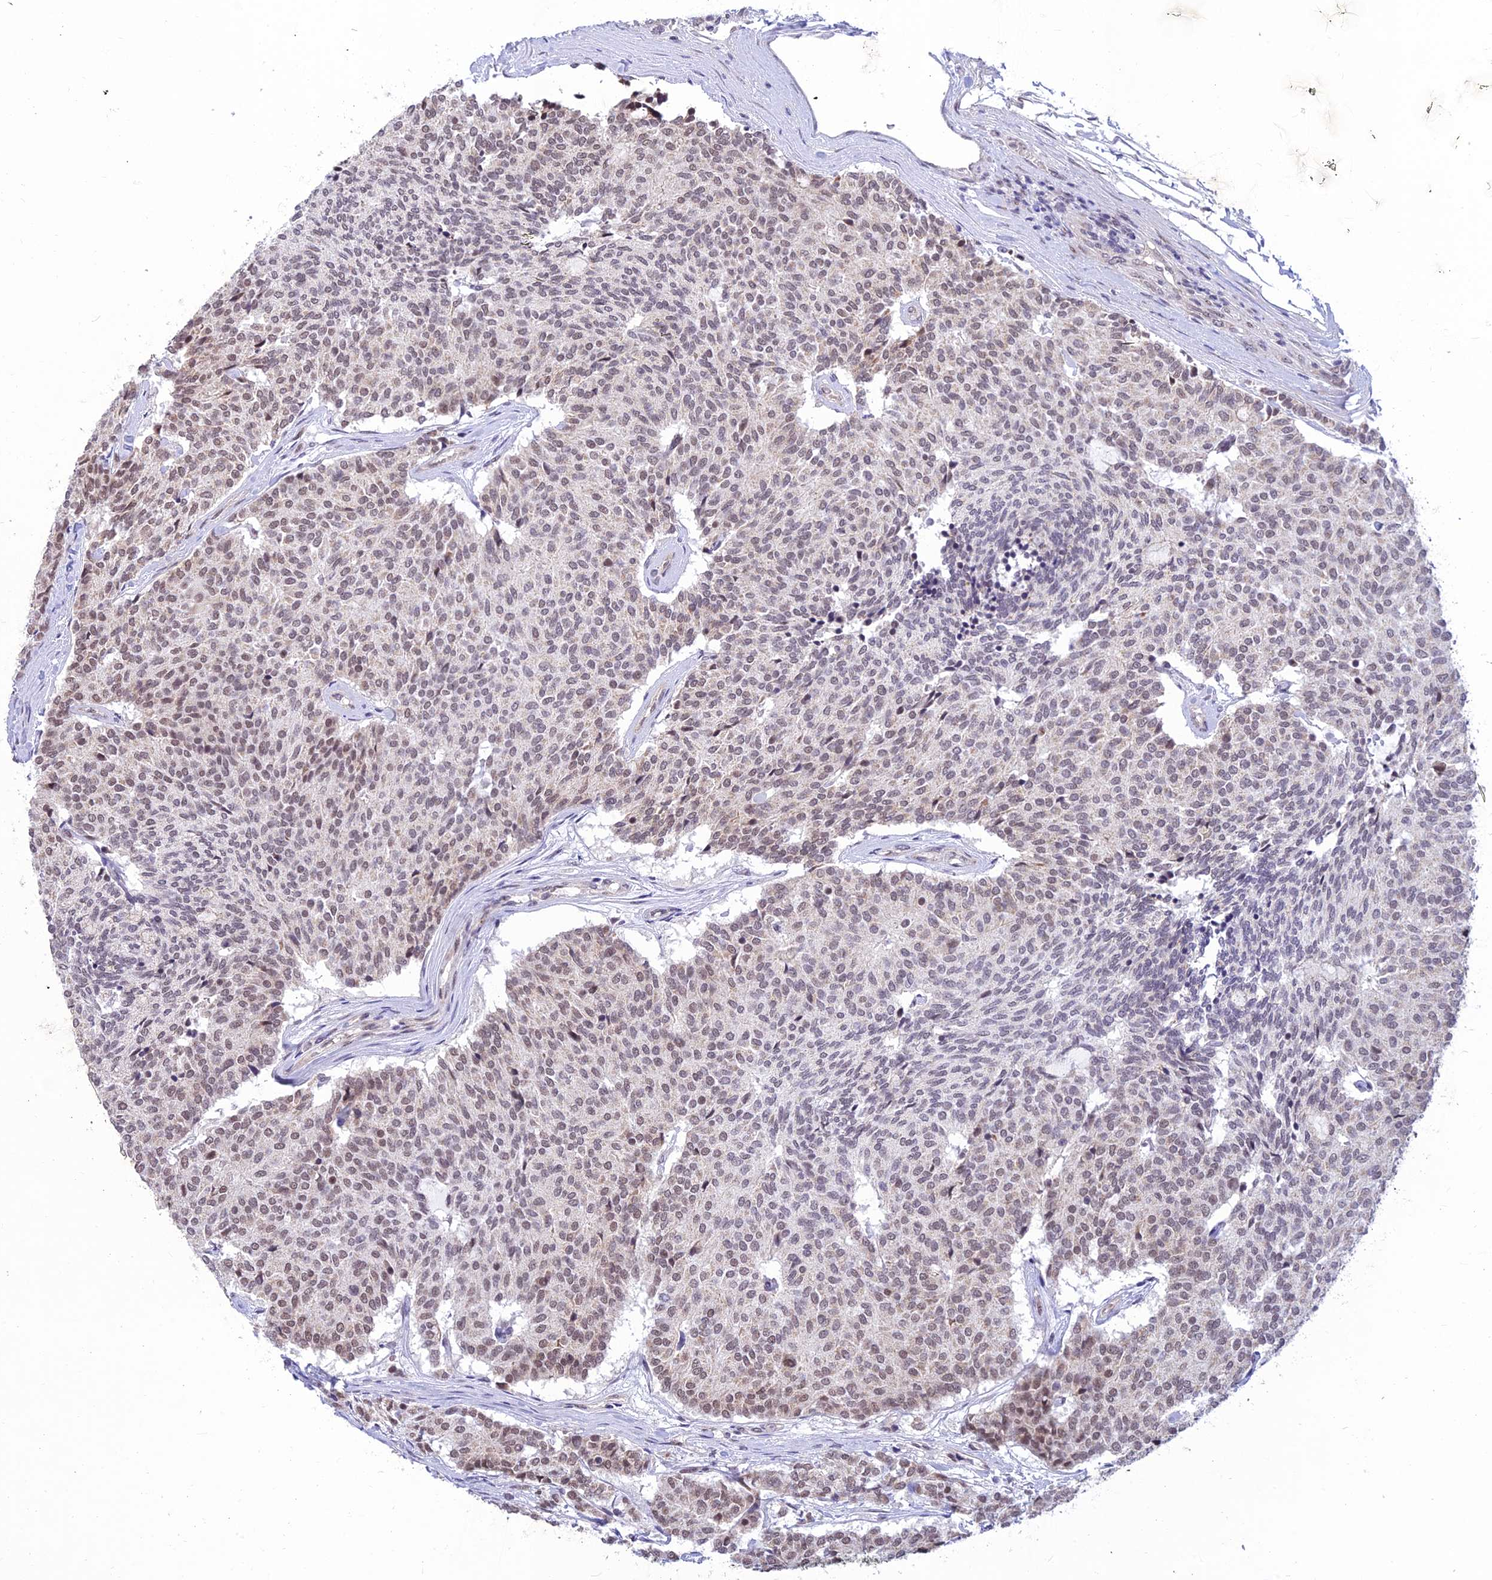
{"staining": {"intensity": "weak", "quantity": ">75%", "location": "nuclear"}, "tissue": "carcinoid", "cell_type": "Tumor cells", "image_type": "cancer", "snomed": [{"axis": "morphology", "description": "Carcinoid, malignant, NOS"}, {"axis": "topography", "description": "Pancreas"}], "caption": "Carcinoid was stained to show a protein in brown. There is low levels of weak nuclear positivity in approximately >75% of tumor cells. (Brightfield microscopy of DAB IHC at high magnification).", "gene": "MICOS13", "patient": {"sex": "female", "age": 54}}